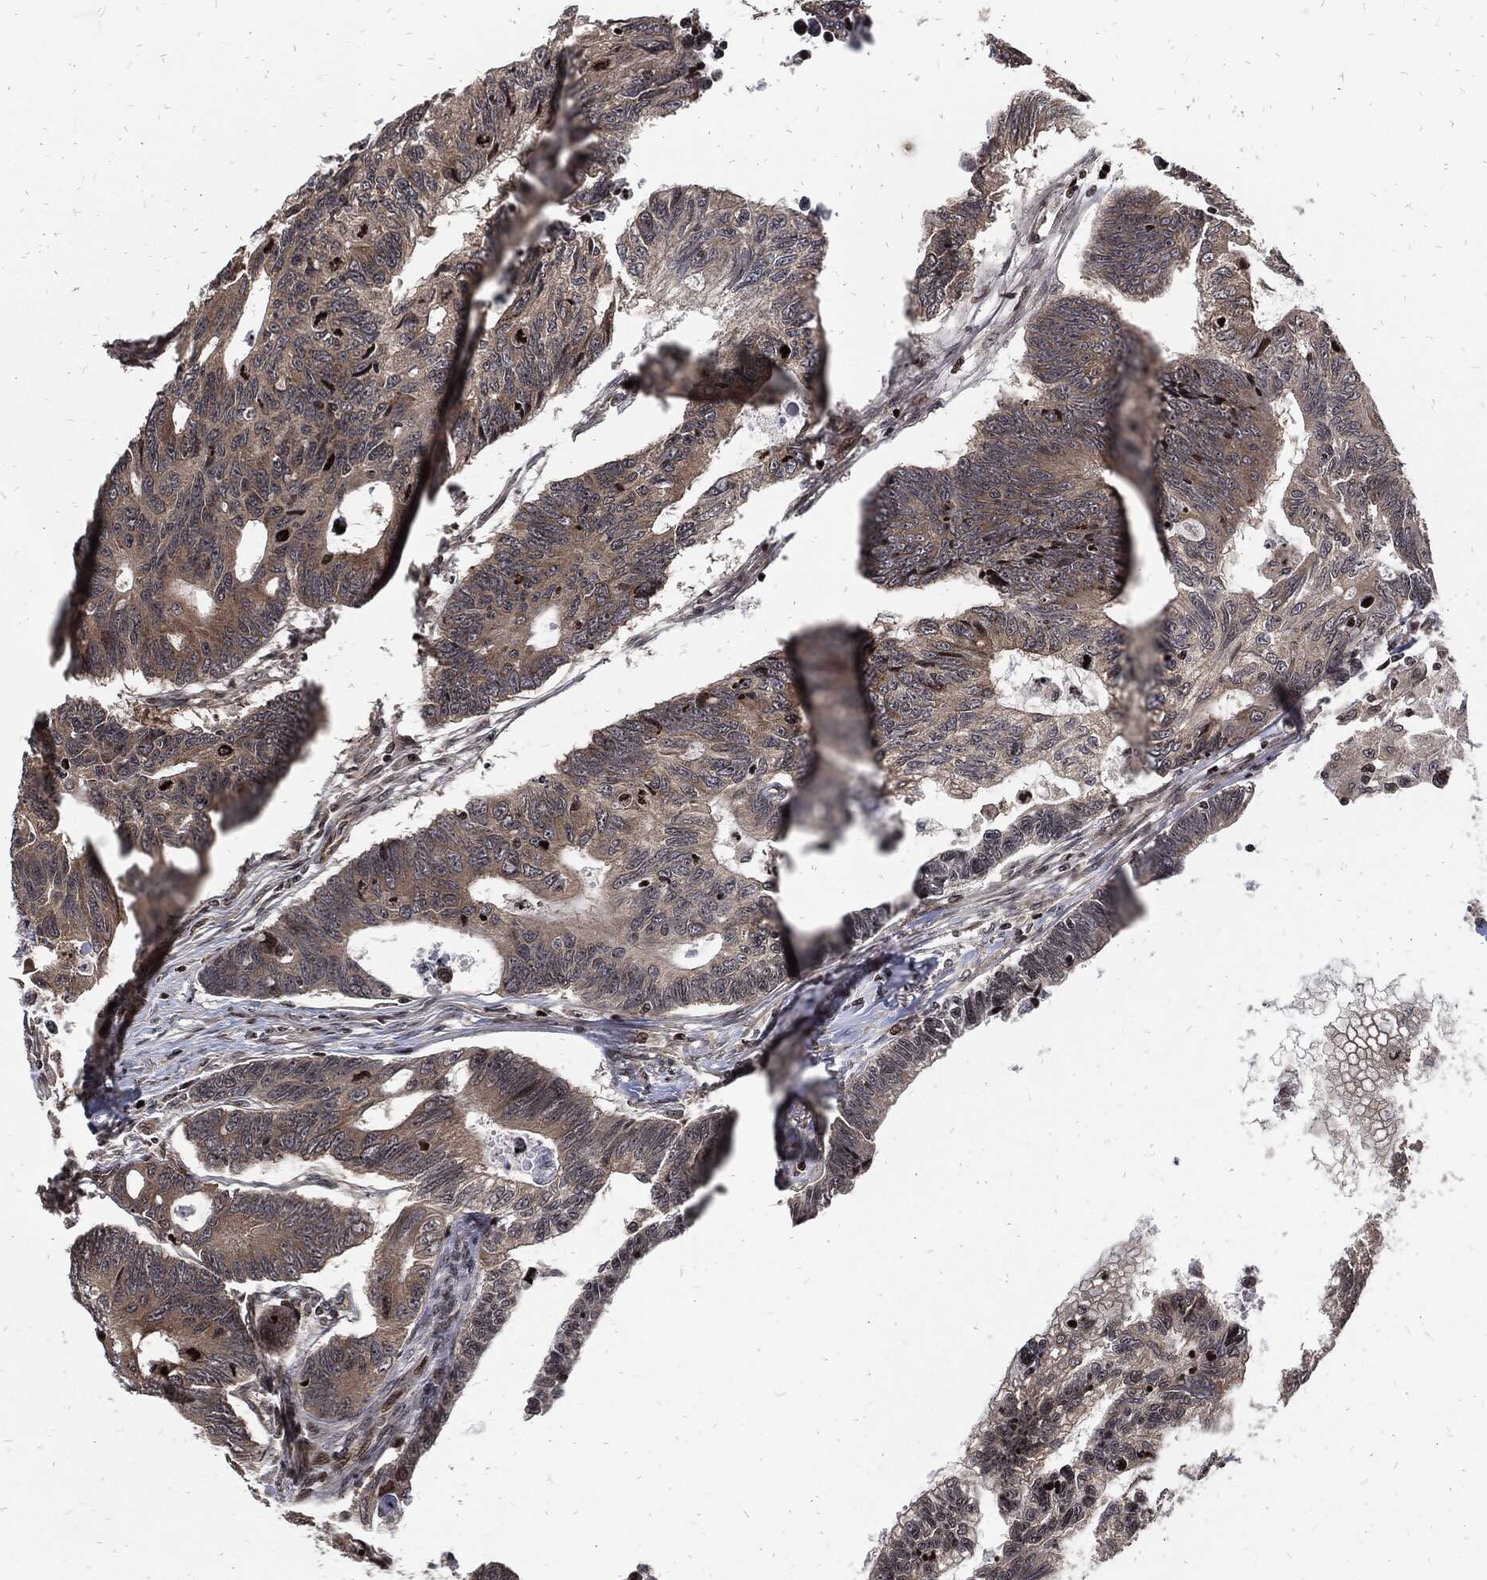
{"staining": {"intensity": "weak", "quantity": "<25%", "location": "cytoplasmic/membranous"}, "tissue": "colorectal cancer", "cell_type": "Tumor cells", "image_type": "cancer", "snomed": [{"axis": "morphology", "description": "Adenocarcinoma, NOS"}, {"axis": "topography", "description": "Colon"}], "caption": "Tumor cells show no significant protein positivity in colorectal cancer. The staining is performed using DAB brown chromogen with nuclei counter-stained in using hematoxylin.", "gene": "ZNF775", "patient": {"sex": "female", "age": 77}}